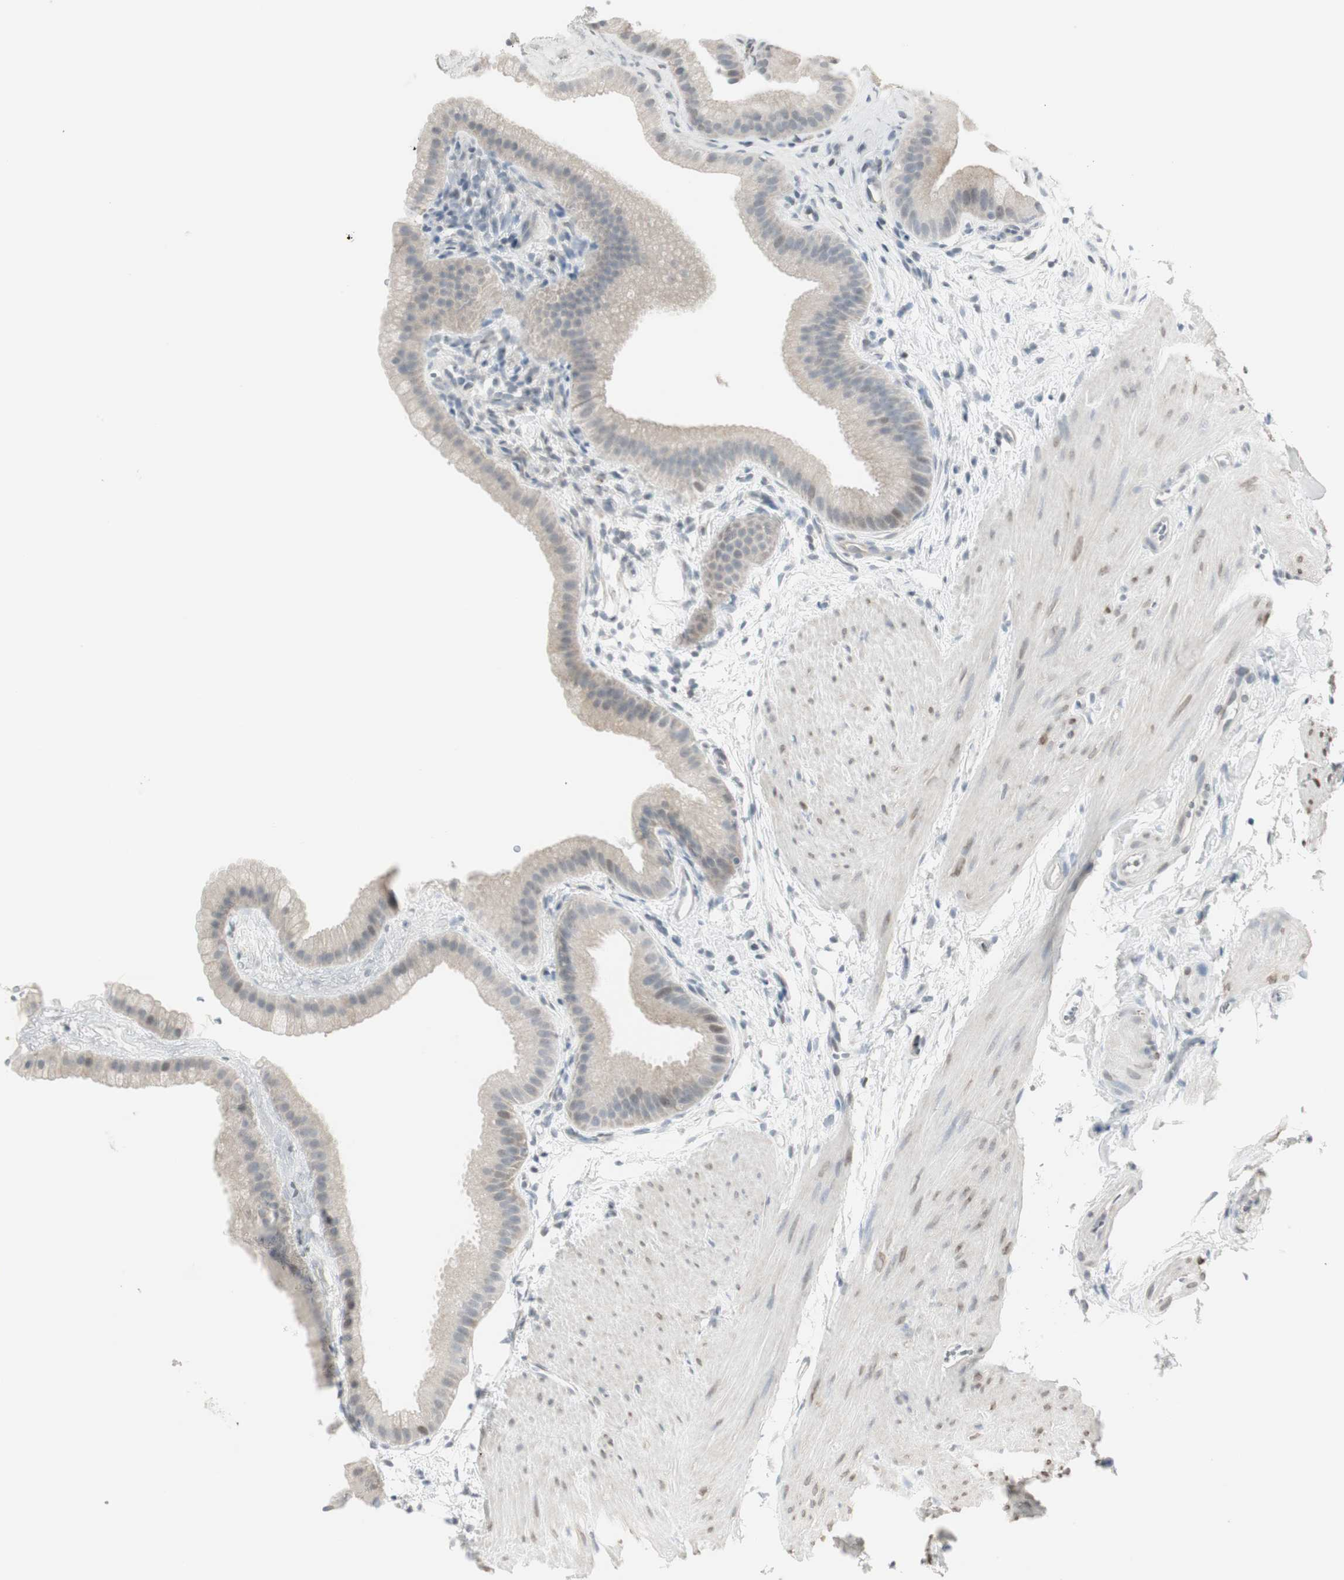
{"staining": {"intensity": "negative", "quantity": "none", "location": "none"}, "tissue": "gallbladder", "cell_type": "Glandular cells", "image_type": "normal", "snomed": [{"axis": "morphology", "description": "Normal tissue, NOS"}, {"axis": "topography", "description": "Gallbladder"}], "caption": "The image shows no staining of glandular cells in benign gallbladder.", "gene": "MAP4K4", "patient": {"sex": "female", "age": 64}}